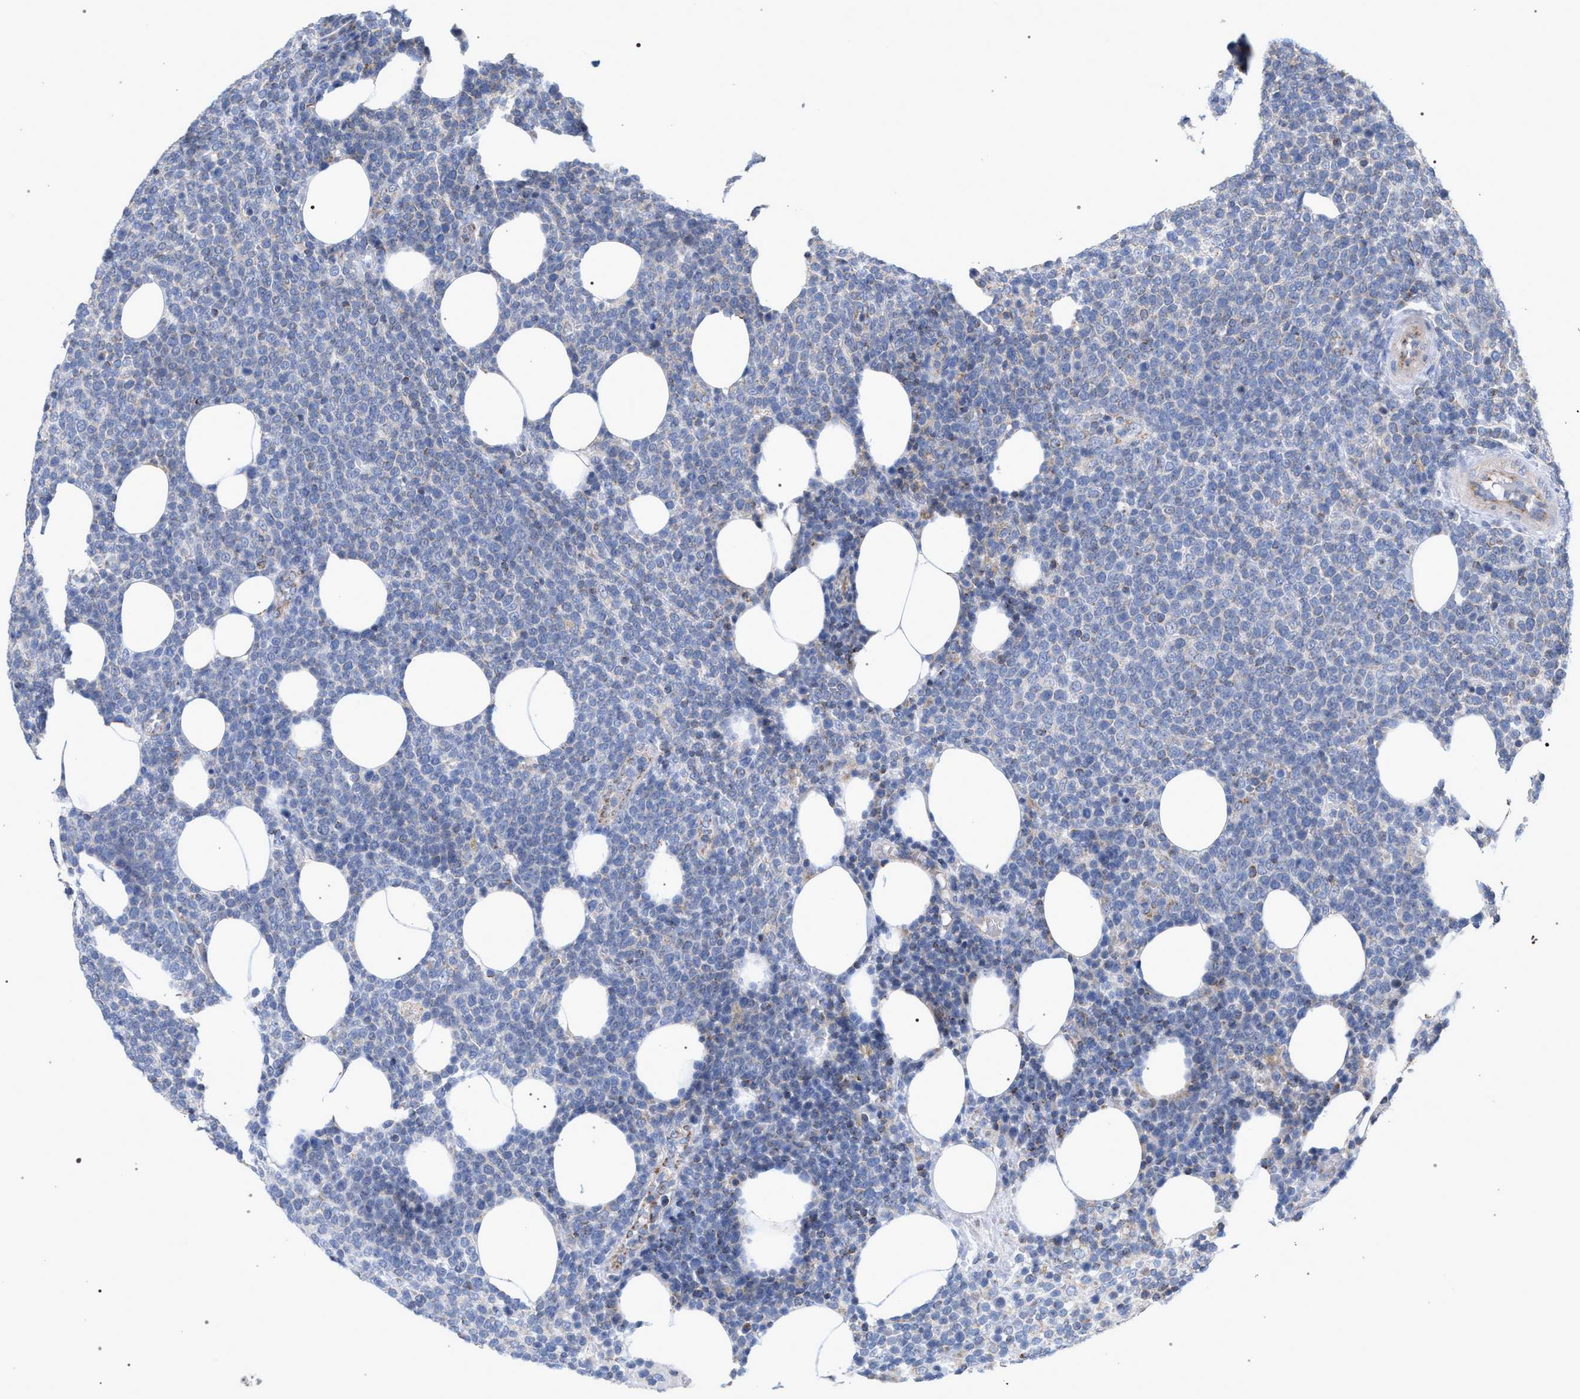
{"staining": {"intensity": "negative", "quantity": "none", "location": "none"}, "tissue": "lymphoma", "cell_type": "Tumor cells", "image_type": "cancer", "snomed": [{"axis": "morphology", "description": "Malignant lymphoma, non-Hodgkin's type, High grade"}, {"axis": "topography", "description": "Lymph node"}], "caption": "Histopathology image shows no protein expression in tumor cells of malignant lymphoma, non-Hodgkin's type (high-grade) tissue.", "gene": "ECI2", "patient": {"sex": "male", "age": 61}}